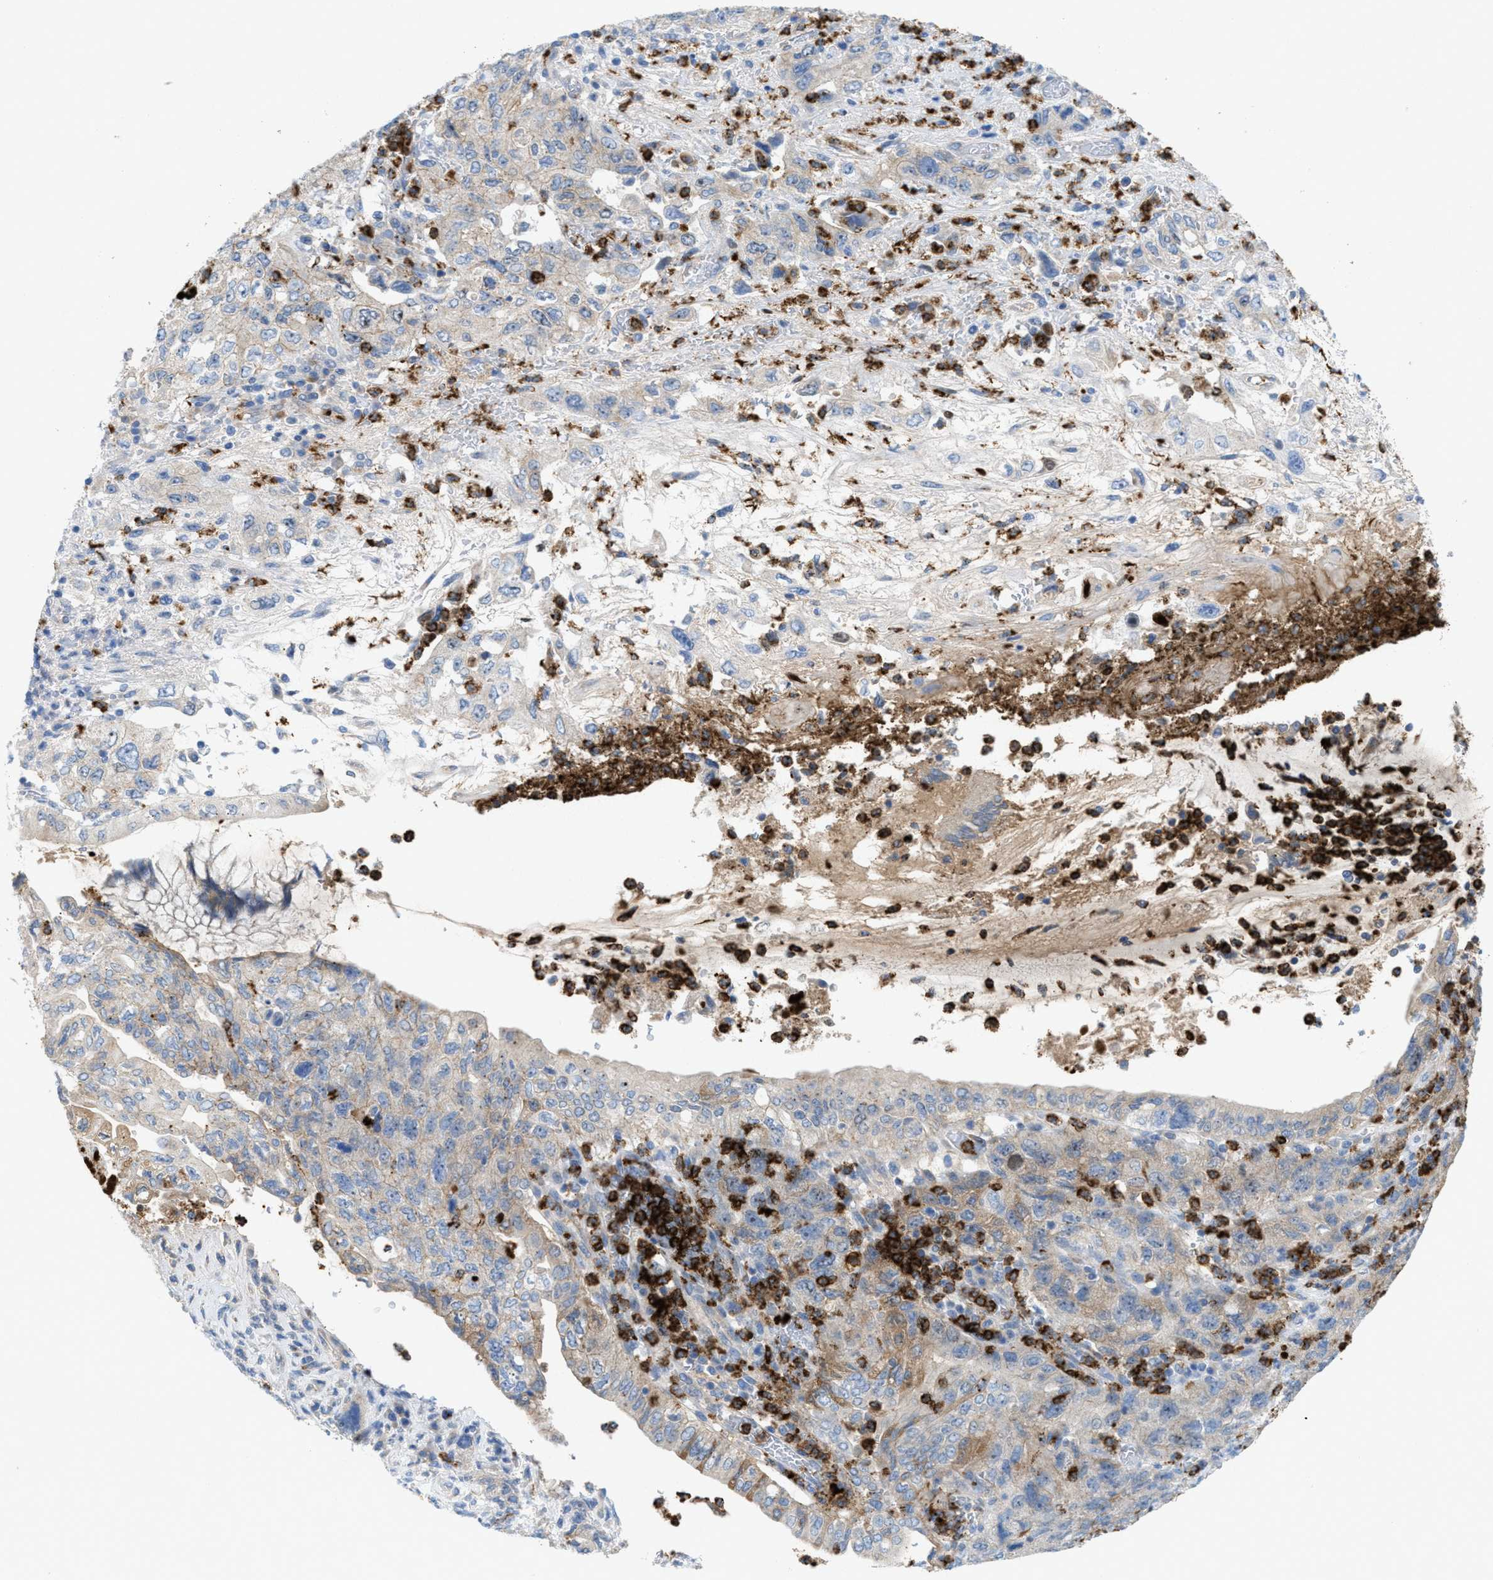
{"staining": {"intensity": "weak", "quantity": "<25%", "location": "cytoplasmic/membranous"}, "tissue": "pancreatic cancer", "cell_type": "Tumor cells", "image_type": "cancer", "snomed": [{"axis": "morphology", "description": "Adenocarcinoma, NOS"}, {"axis": "topography", "description": "Pancreas"}], "caption": "IHC of pancreatic adenocarcinoma demonstrates no expression in tumor cells.", "gene": "CMTM1", "patient": {"sex": "female", "age": 73}}